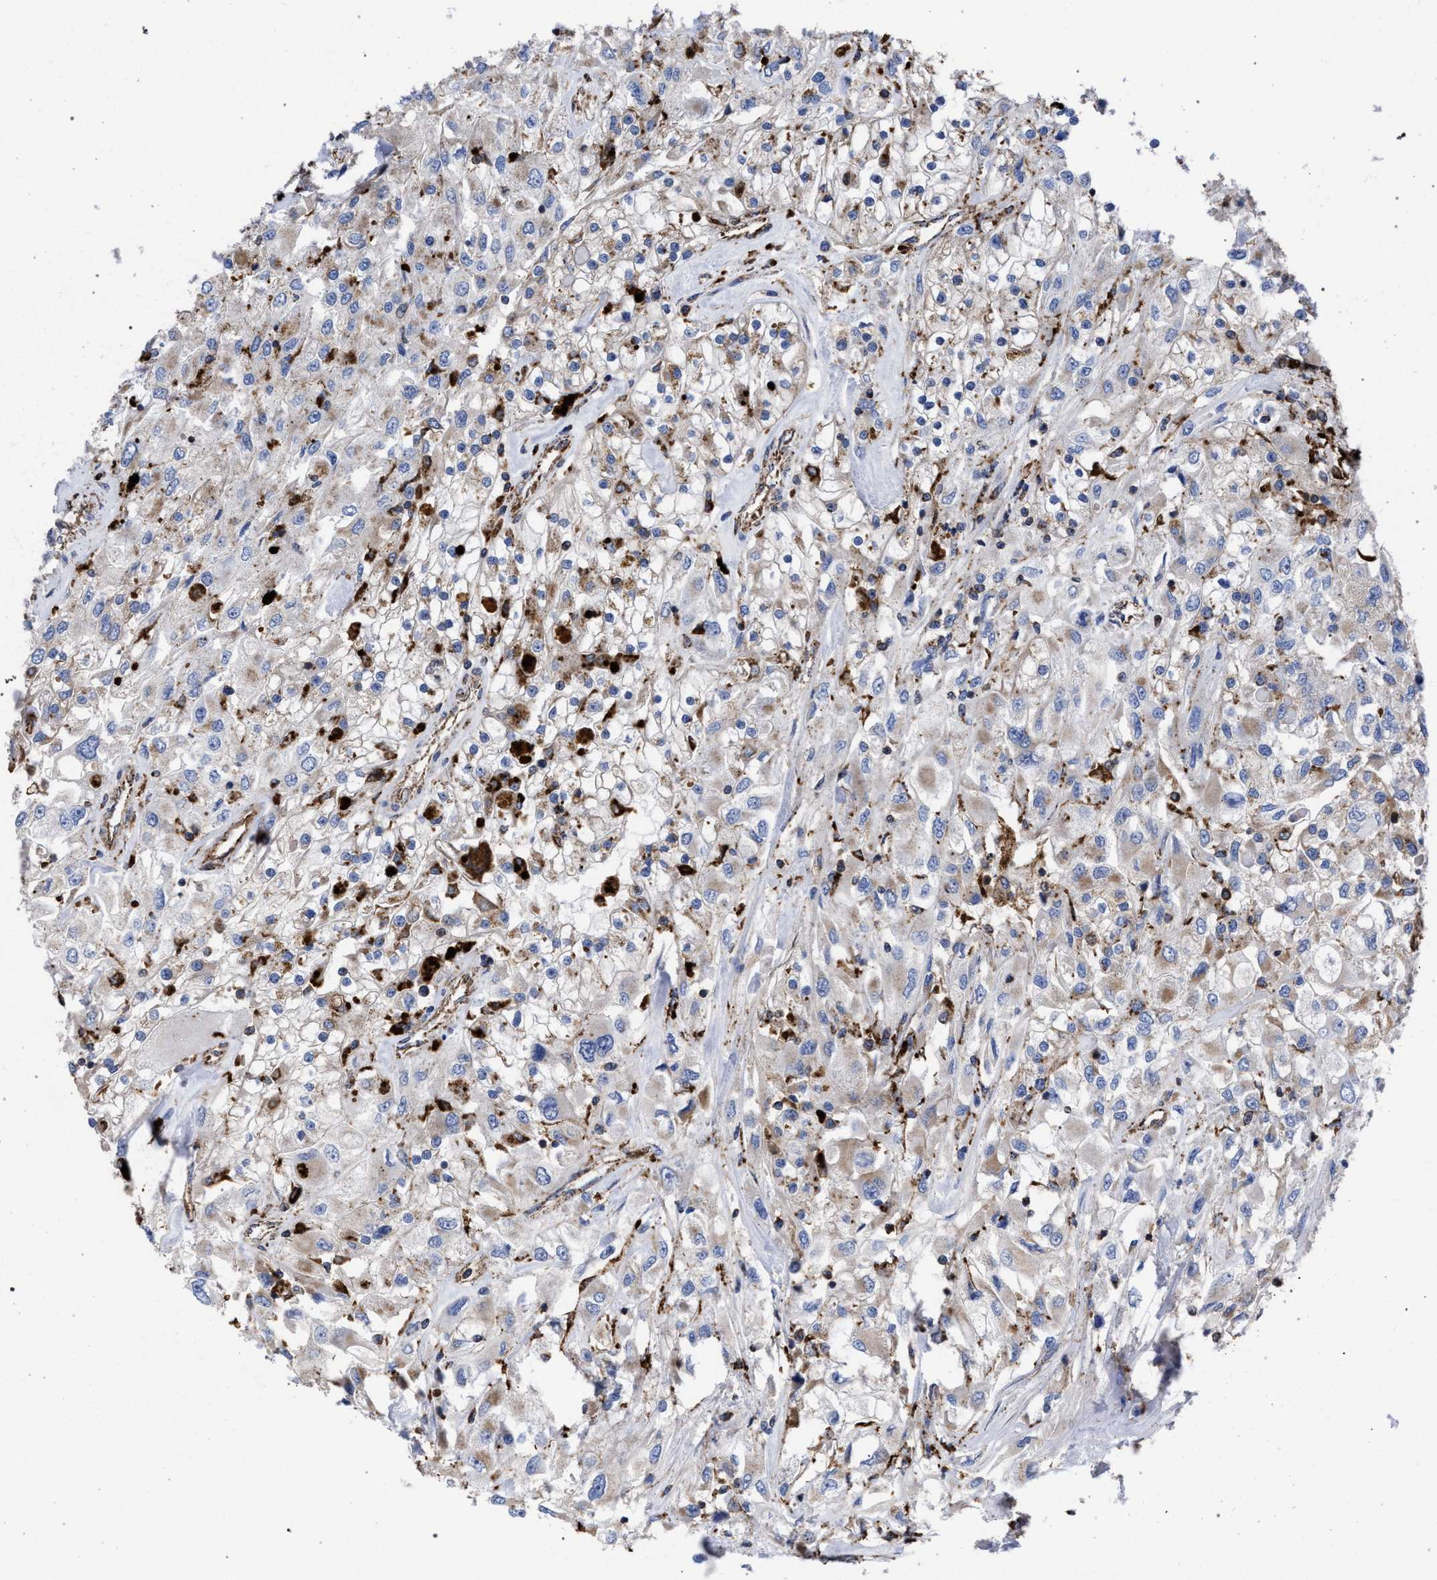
{"staining": {"intensity": "moderate", "quantity": ">75%", "location": "cytoplasmic/membranous"}, "tissue": "renal cancer", "cell_type": "Tumor cells", "image_type": "cancer", "snomed": [{"axis": "morphology", "description": "Adenocarcinoma, NOS"}, {"axis": "topography", "description": "Kidney"}], "caption": "Human renal cancer (adenocarcinoma) stained with a brown dye displays moderate cytoplasmic/membranous positive staining in approximately >75% of tumor cells.", "gene": "PPT1", "patient": {"sex": "female", "age": 52}}